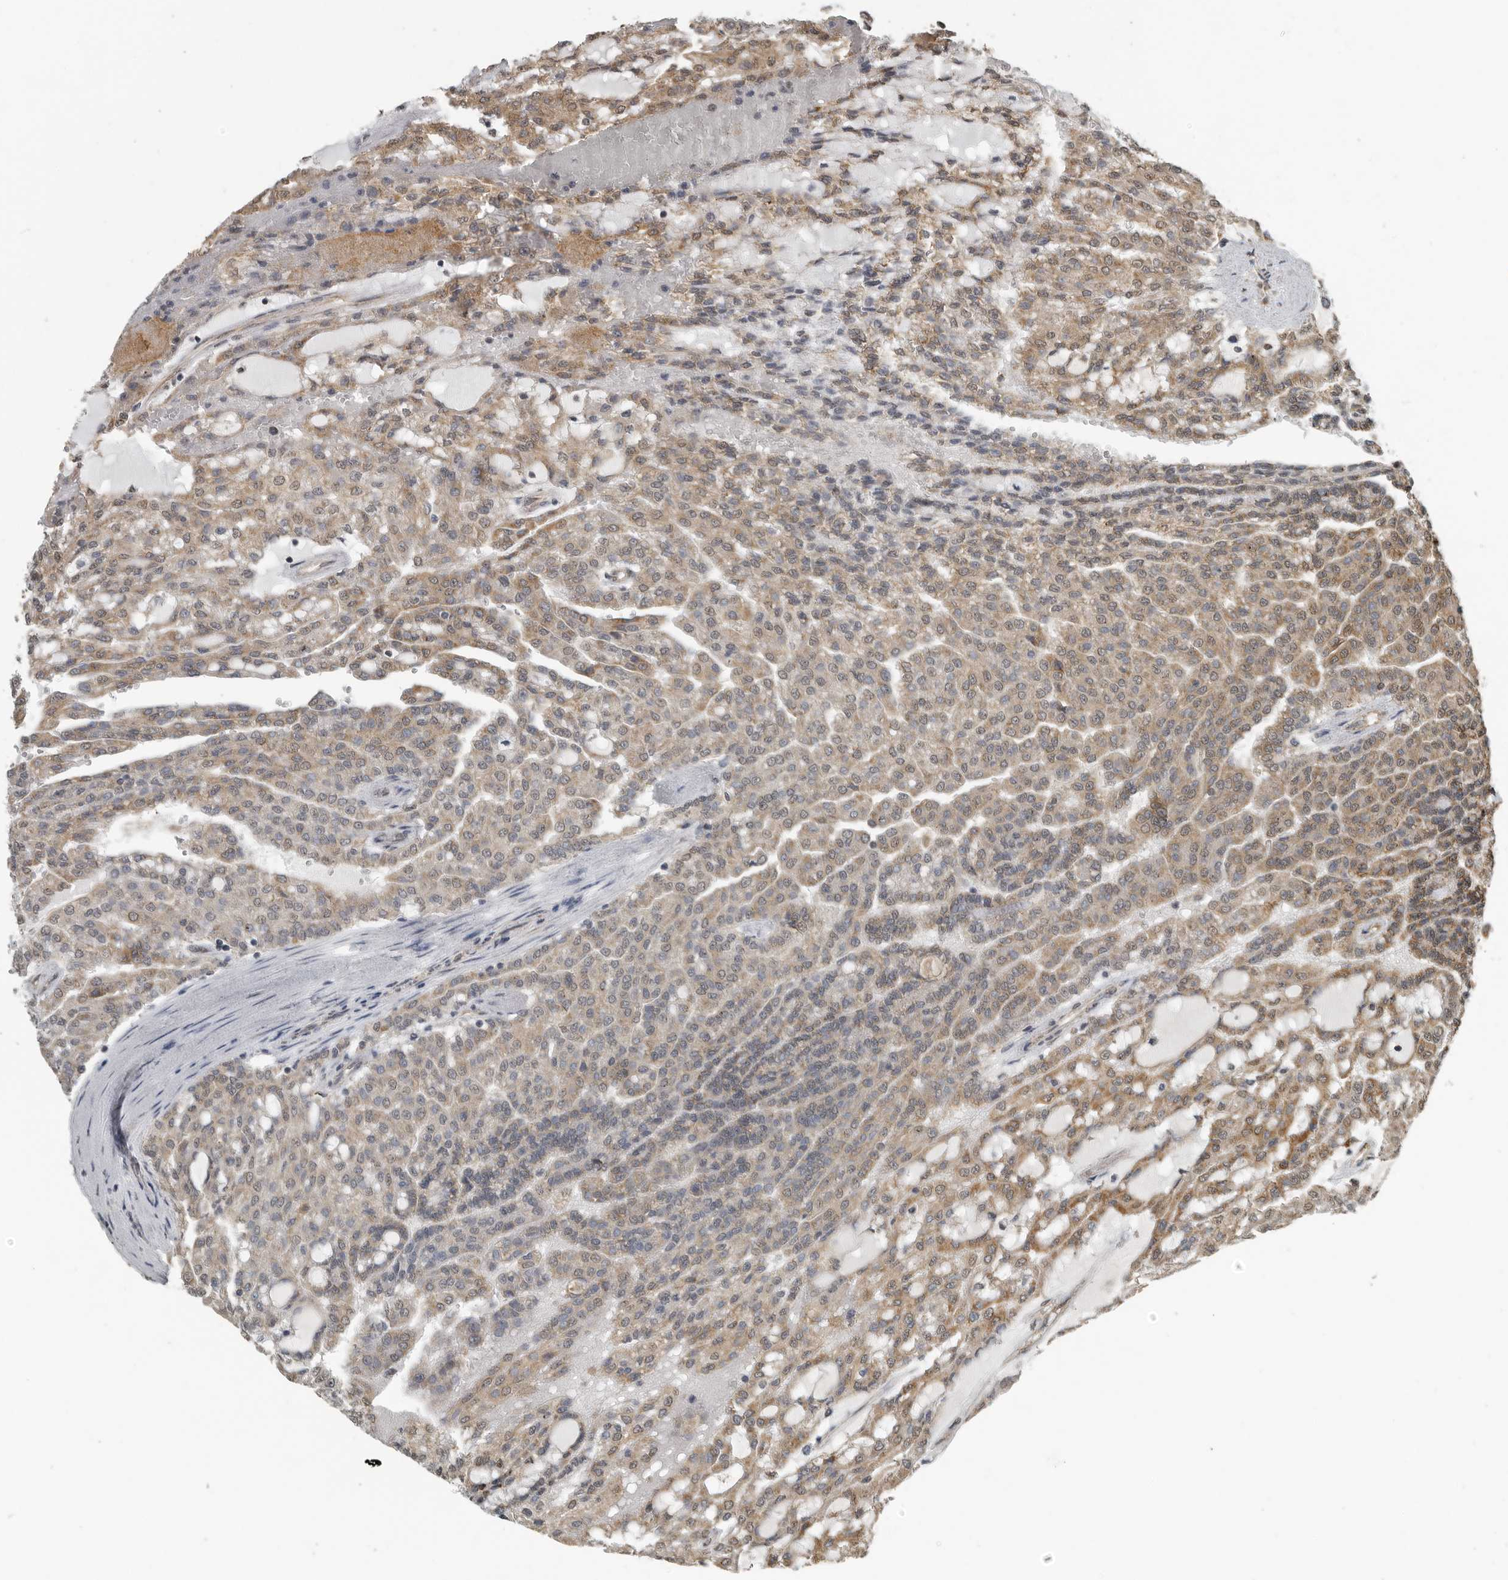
{"staining": {"intensity": "moderate", "quantity": ">75%", "location": "cytoplasmic/membranous"}, "tissue": "renal cancer", "cell_type": "Tumor cells", "image_type": "cancer", "snomed": [{"axis": "morphology", "description": "Adenocarcinoma, NOS"}, {"axis": "topography", "description": "Kidney"}], "caption": "IHC of human renal adenocarcinoma displays medium levels of moderate cytoplasmic/membranous staining in about >75% of tumor cells.", "gene": "AFAP1", "patient": {"sex": "male", "age": 63}}